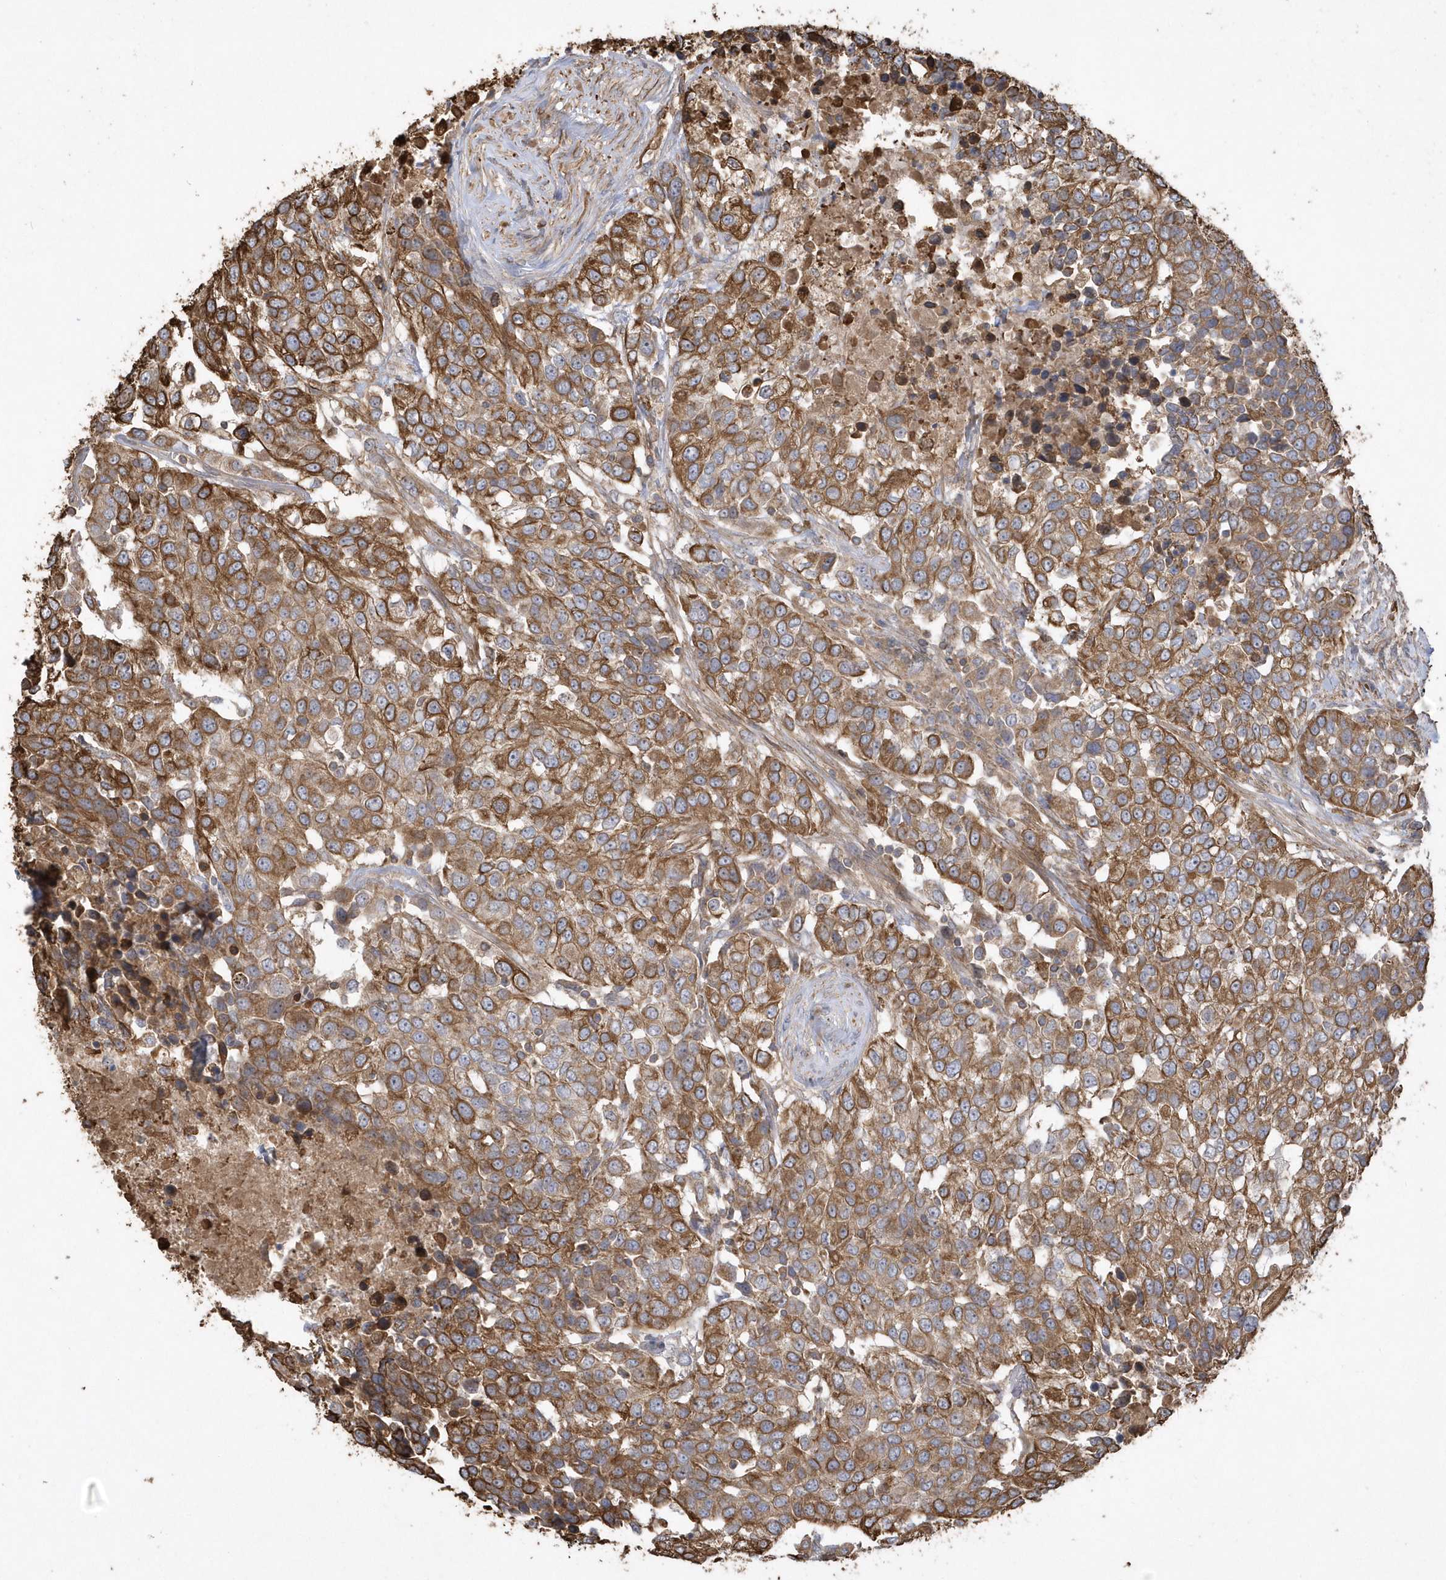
{"staining": {"intensity": "moderate", "quantity": ">75%", "location": "cytoplasmic/membranous"}, "tissue": "urothelial cancer", "cell_type": "Tumor cells", "image_type": "cancer", "snomed": [{"axis": "morphology", "description": "Urothelial carcinoma, High grade"}, {"axis": "topography", "description": "Urinary bladder"}], "caption": "Urothelial cancer stained with a brown dye exhibits moderate cytoplasmic/membranous positive positivity in approximately >75% of tumor cells.", "gene": "SENP8", "patient": {"sex": "female", "age": 80}}